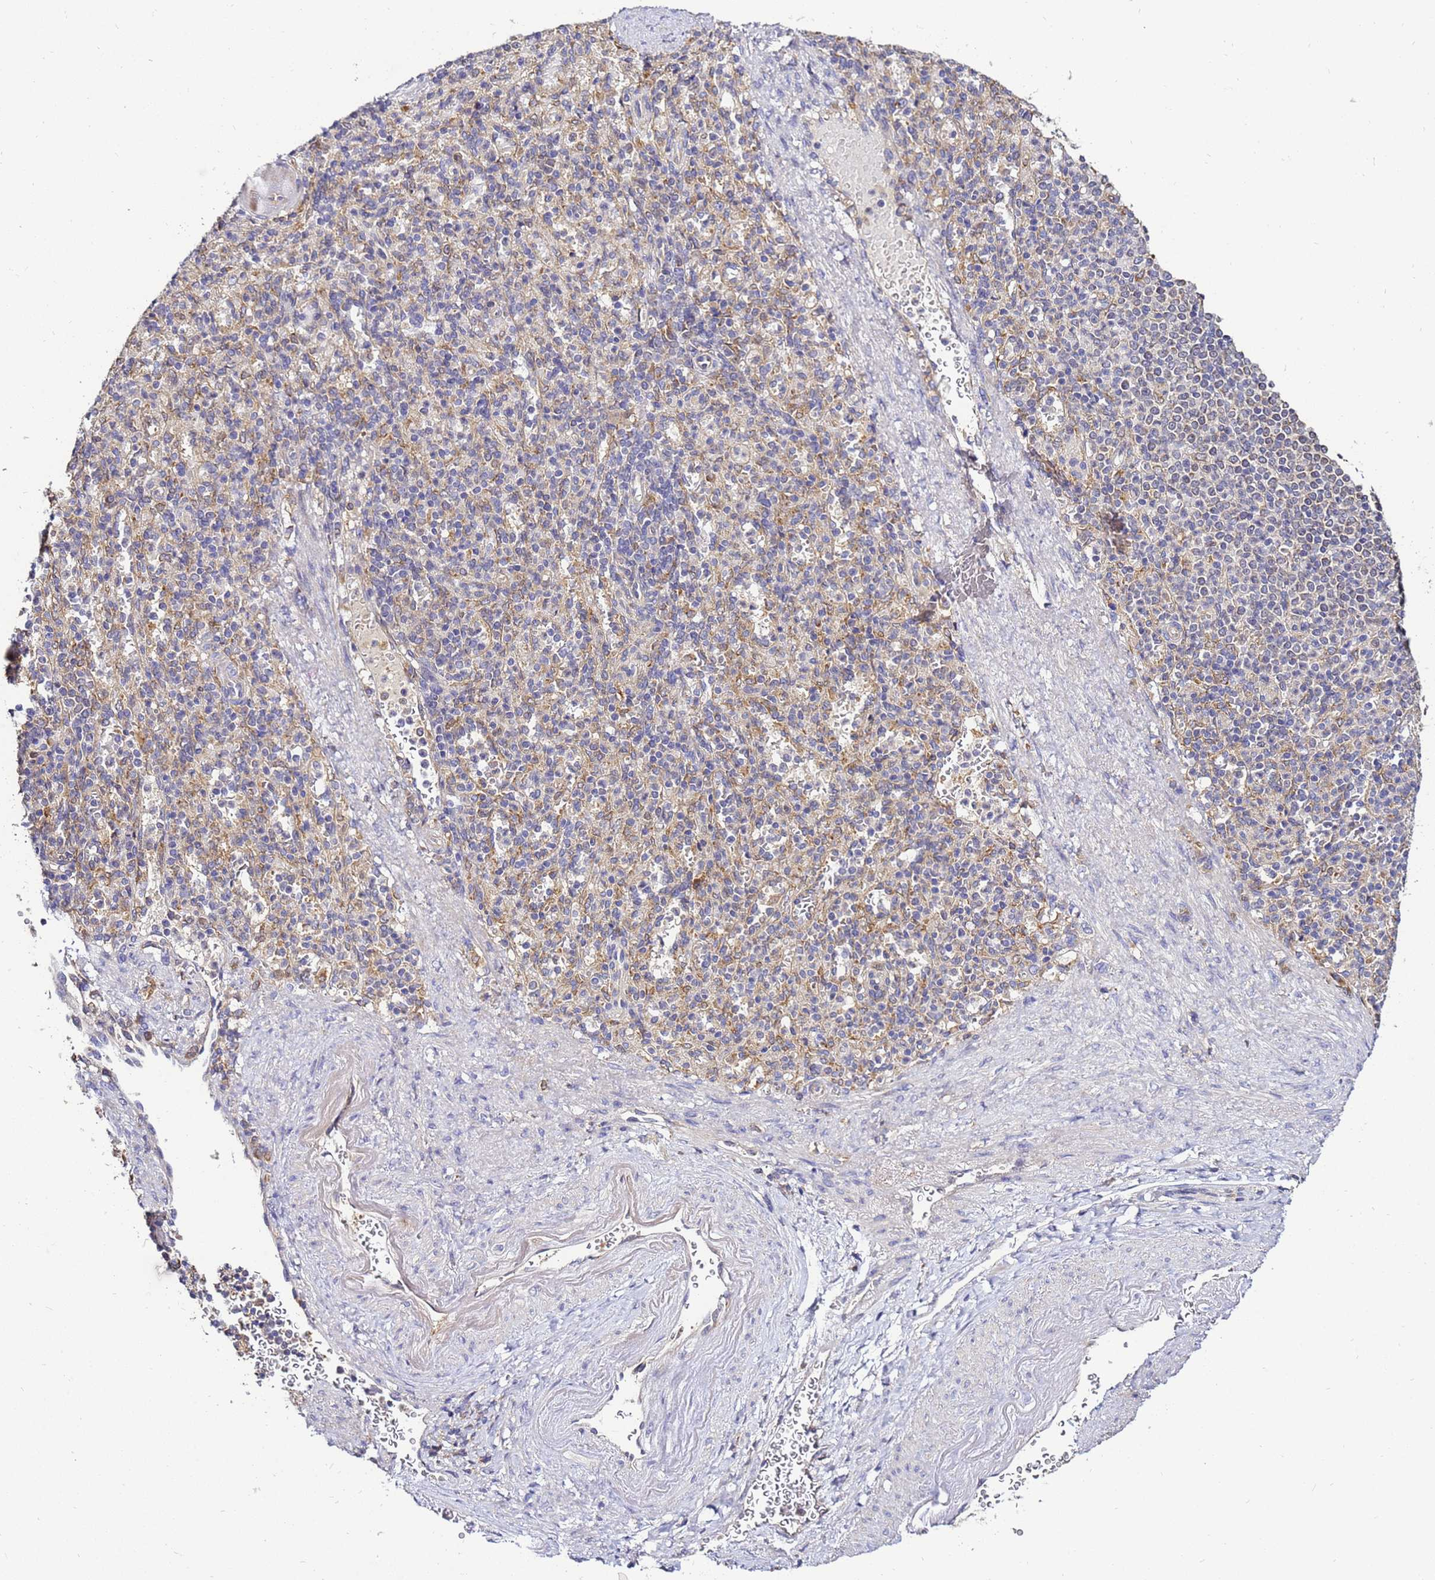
{"staining": {"intensity": "weak", "quantity": "<25%", "location": "cytoplasmic/membranous"}, "tissue": "spleen", "cell_type": "Cells in red pulp", "image_type": "normal", "snomed": [{"axis": "morphology", "description": "Normal tissue, NOS"}, {"axis": "topography", "description": "Spleen"}], "caption": "IHC of normal human spleen displays no staining in cells in red pulp.", "gene": "ADPGK", "patient": {"sex": "female", "age": 74}}